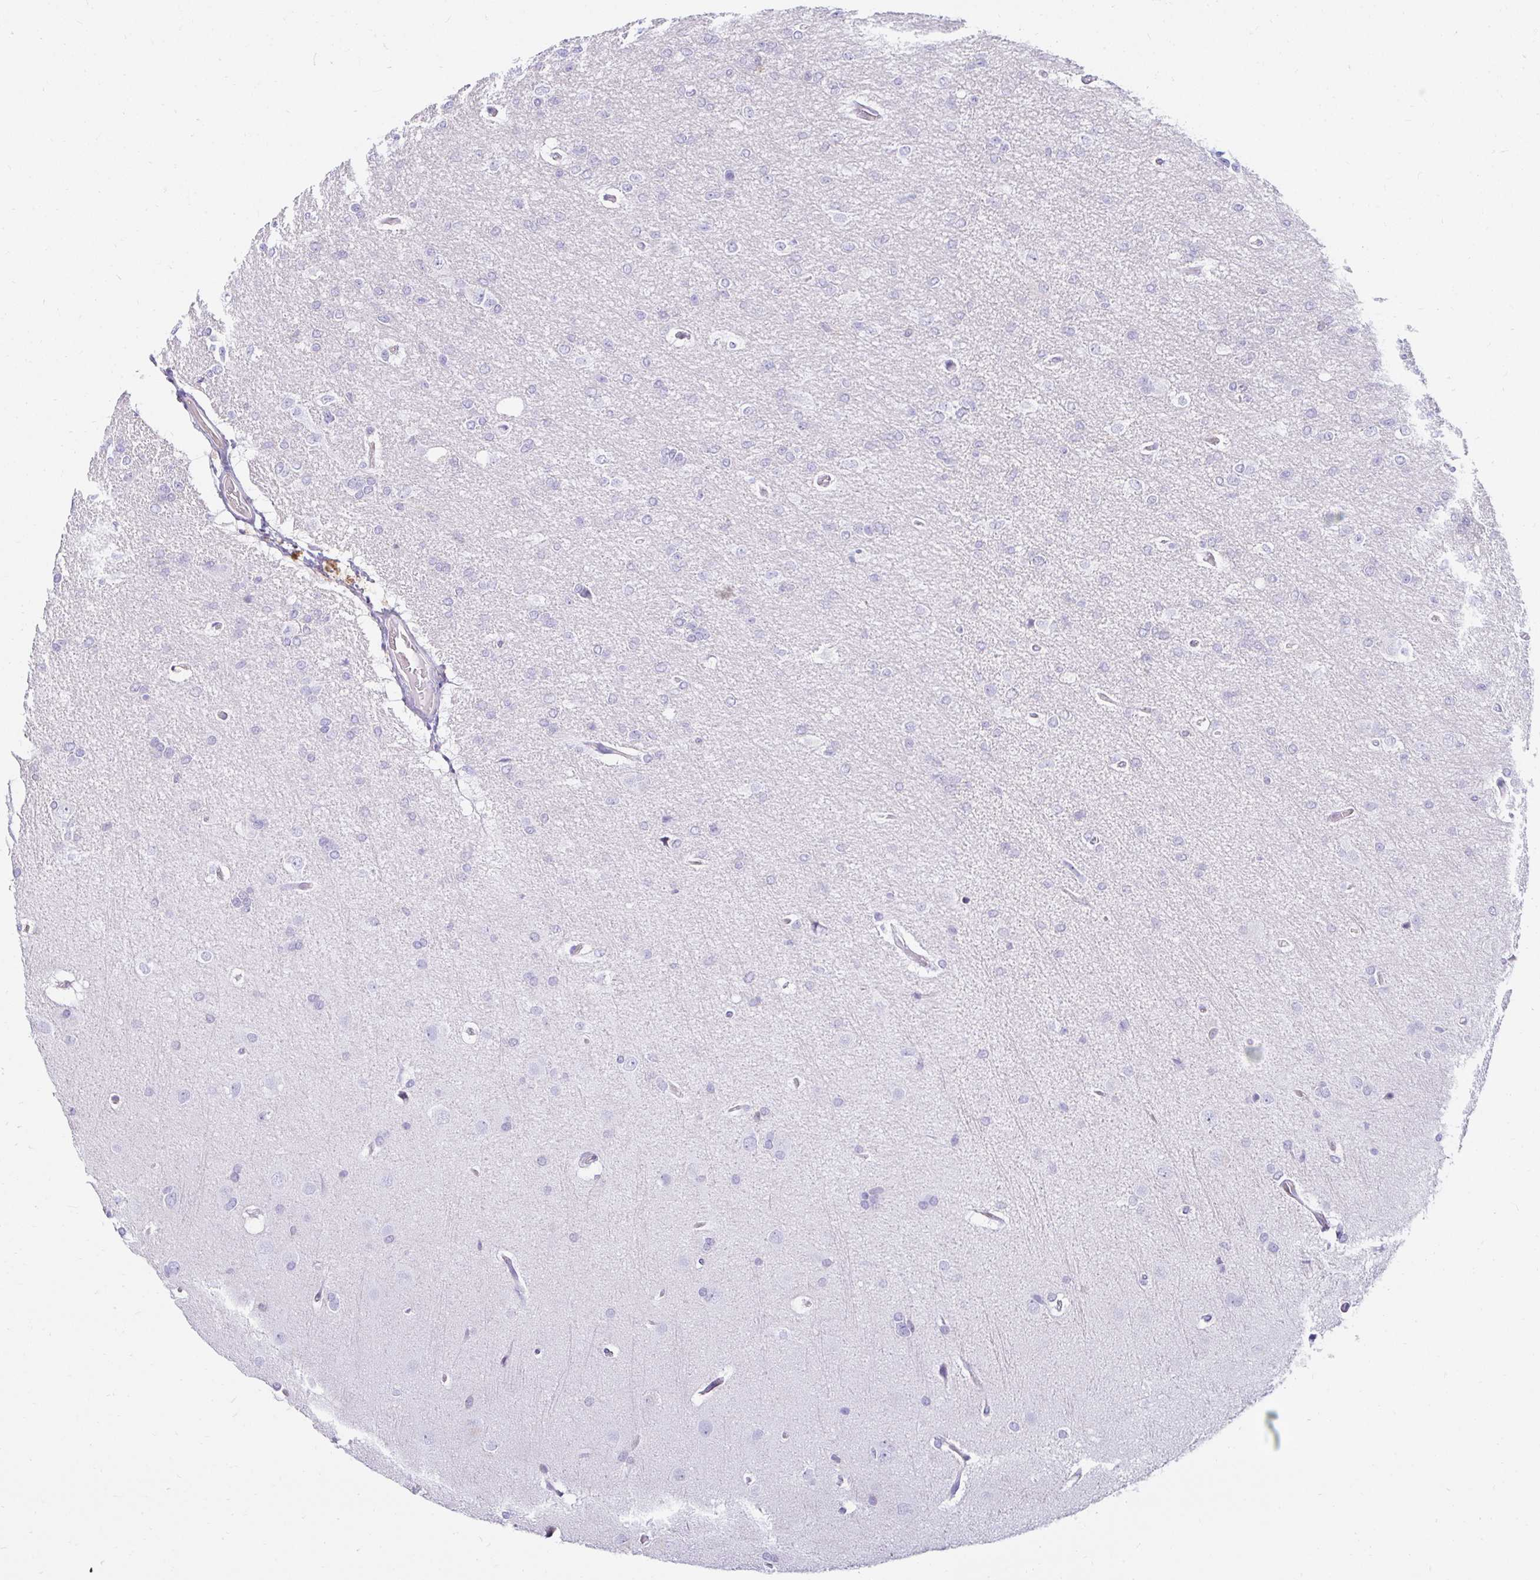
{"staining": {"intensity": "negative", "quantity": "none", "location": "none"}, "tissue": "glioma", "cell_type": "Tumor cells", "image_type": "cancer", "snomed": [{"axis": "morphology", "description": "Glioma, malignant, Low grade"}, {"axis": "topography", "description": "Brain"}], "caption": "A histopathology image of human glioma is negative for staining in tumor cells.", "gene": "CAPSL", "patient": {"sex": "male", "age": 26}}